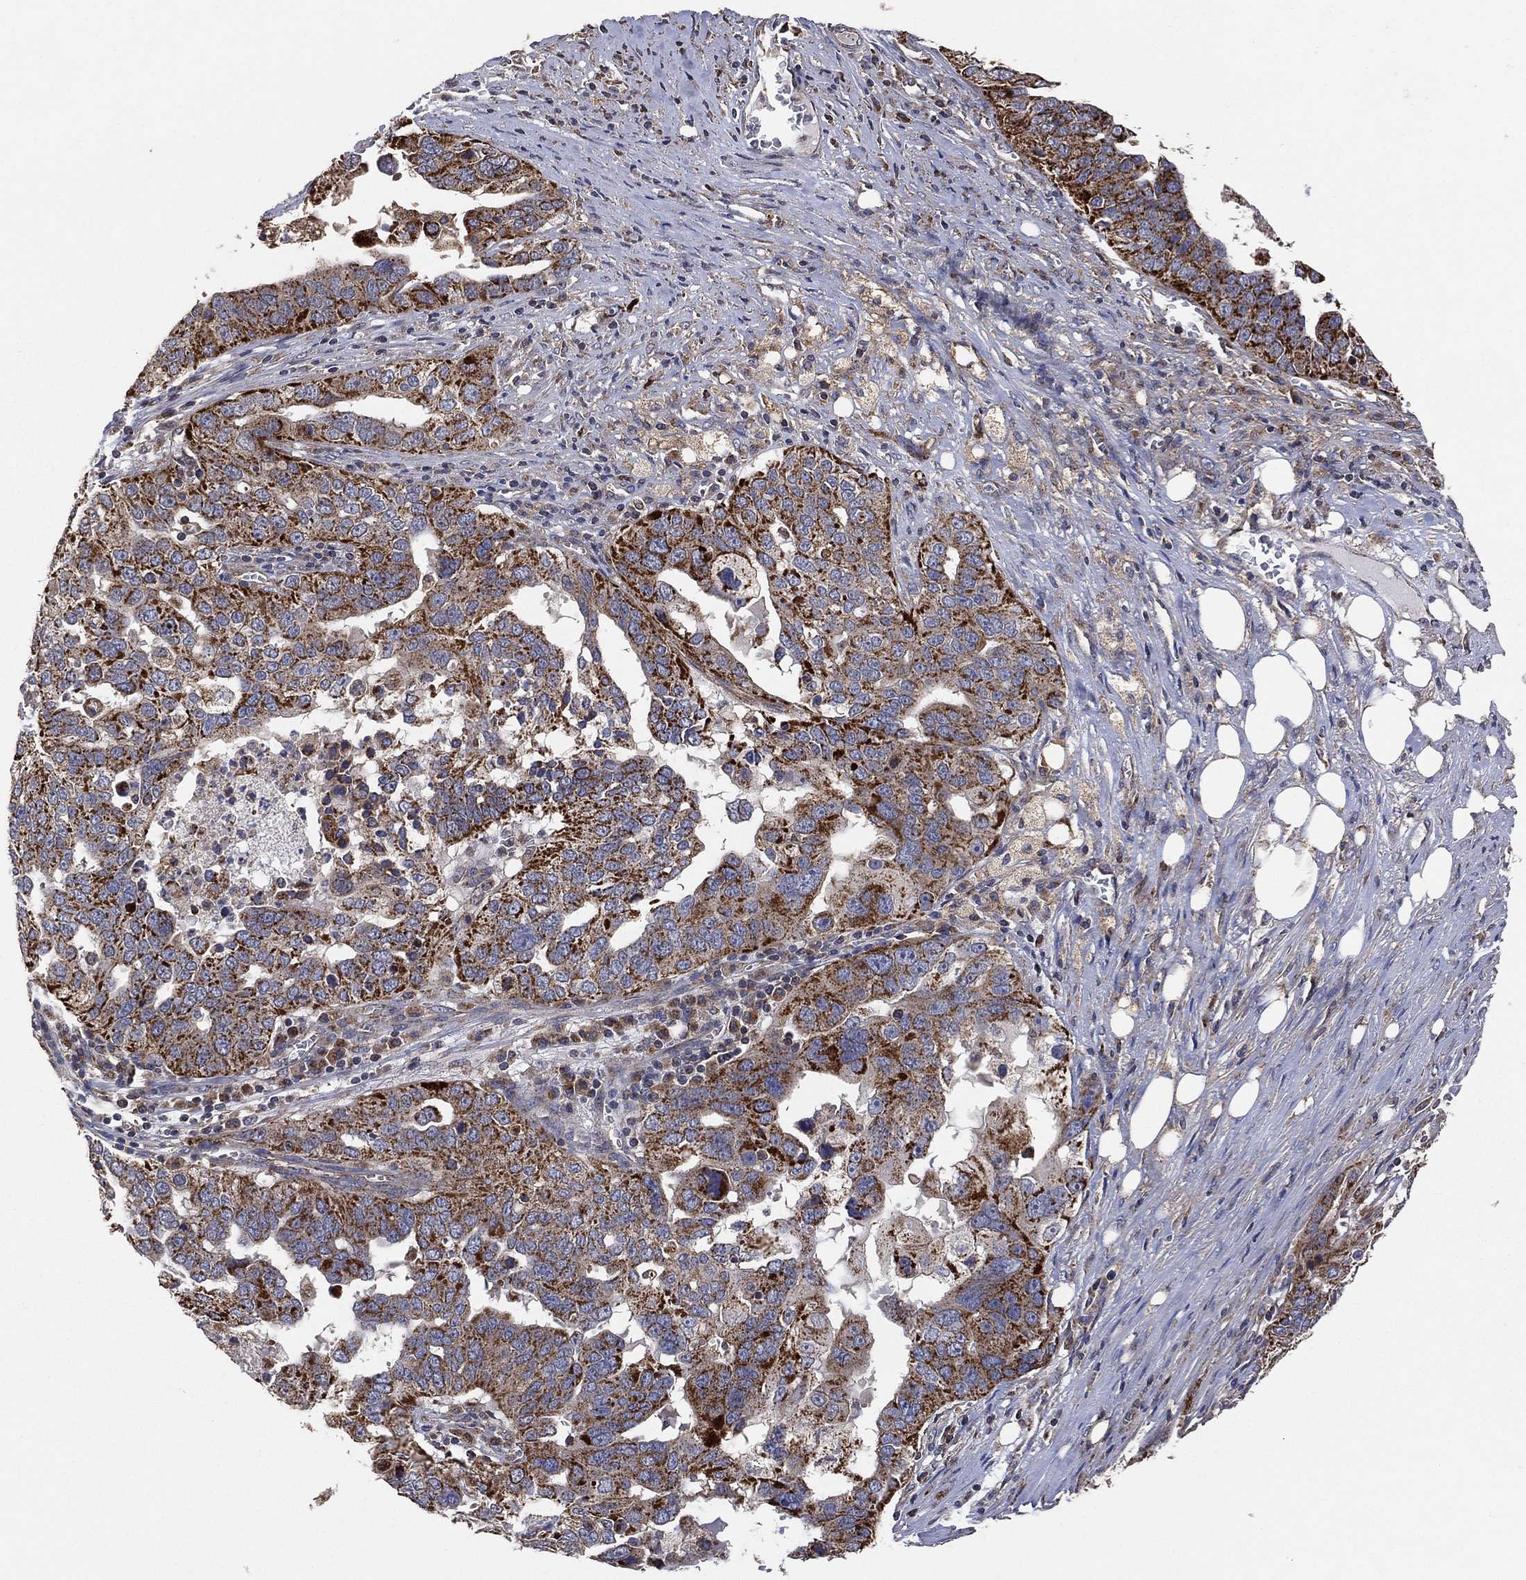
{"staining": {"intensity": "strong", "quantity": "<25%", "location": "cytoplasmic/membranous"}, "tissue": "ovarian cancer", "cell_type": "Tumor cells", "image_type": "cancer", "snomed": [{"axis": "morphology", "description": "Carcinoma, endometroid"}, {"axis": "topography", "description": "Soft tissue"}, {"axis": "topography", "description": "Ovary"}], "caption": "Immunohistochemistry (IHC) micrograph of ovarian endometroid carcinoma stained for a protein (brown), which exhibits medium levels of strong cytoplasmic/membranous staining in approximately <25% of tumor cells.", "gene": "LIMD1", "patient": {"sex": "female", "age": 52}}